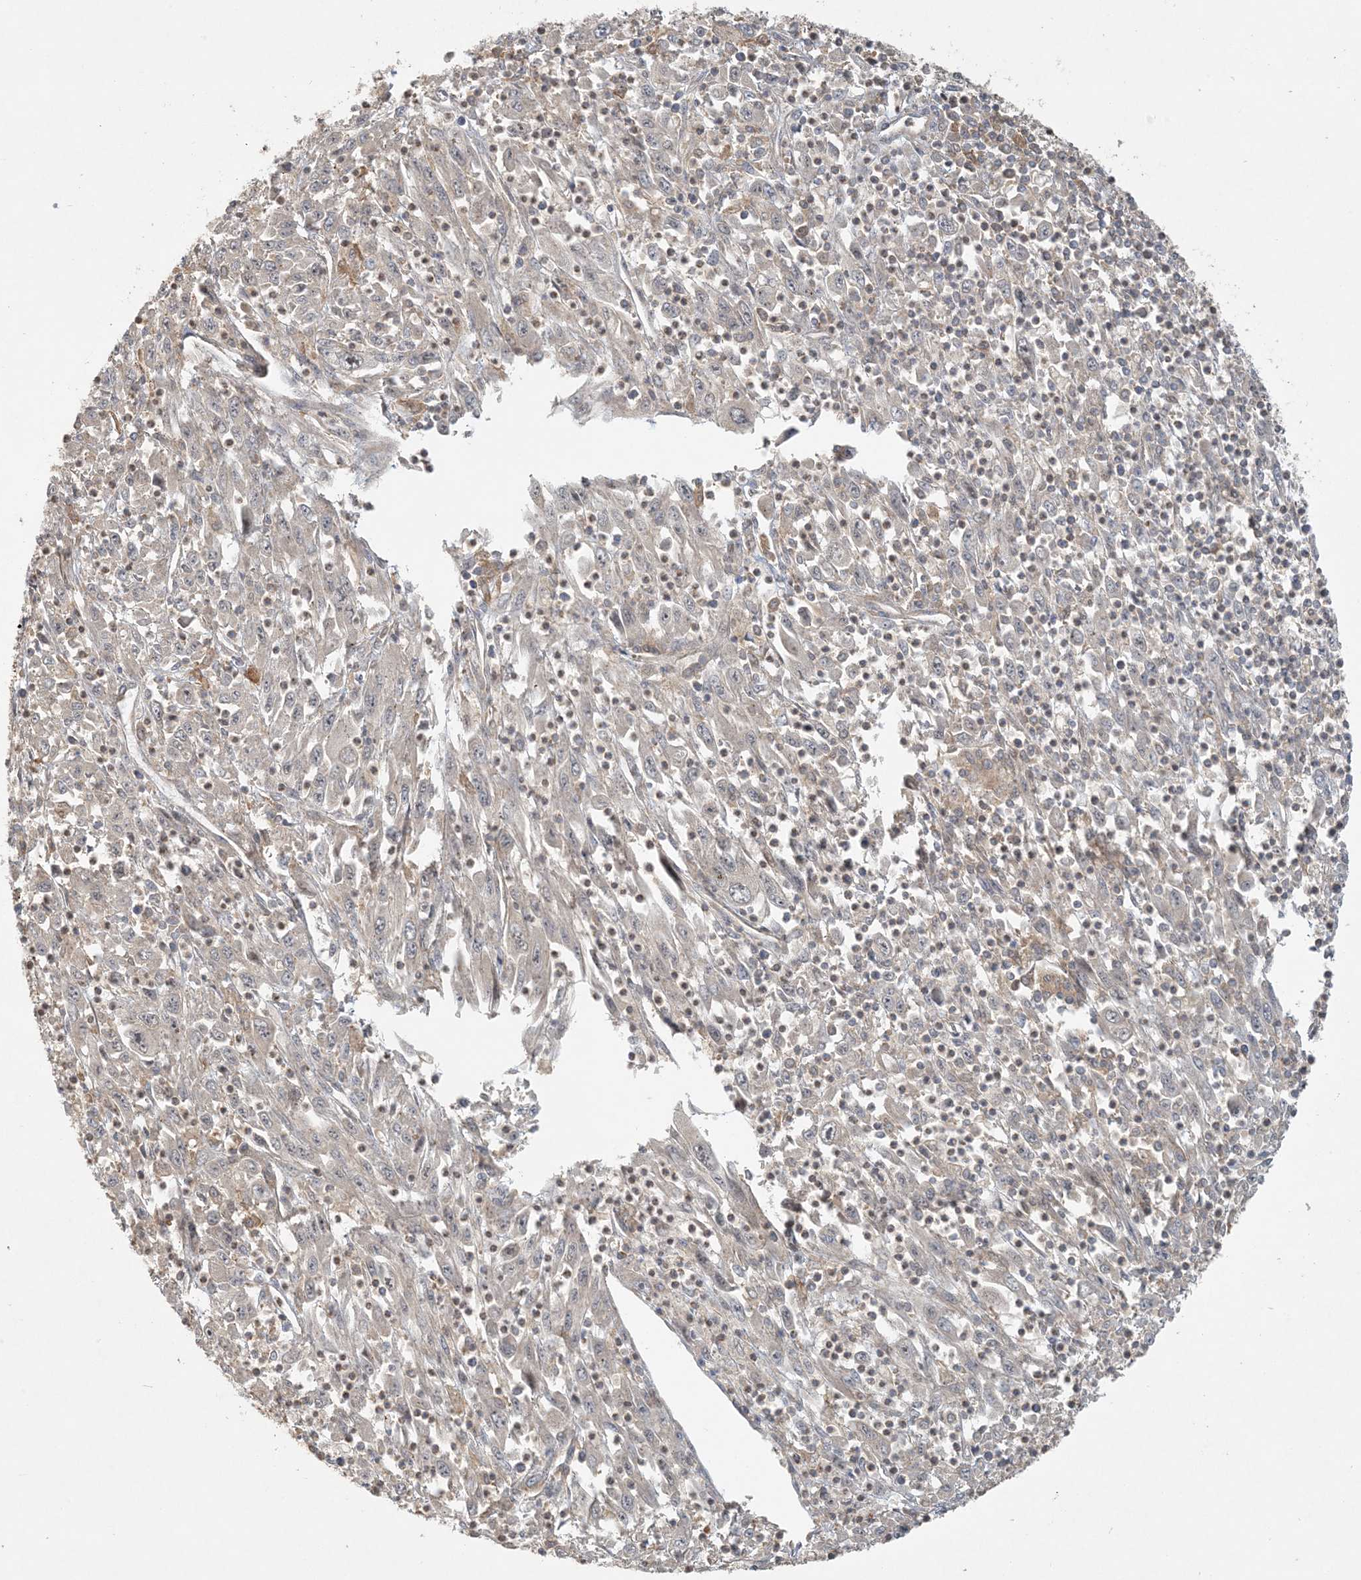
{"staining": {"intensity": "moderate", "quantity": "<25%", "location": "cytoplasmic/membranous"}, "tissue": "melanoma", "cell_type": "Tumor cells", "image_type": "cancer", "snomed": [{"axis": "morphology", "description": "Malignant melanoma, Metastatic site"}, {"axis": "topography", "description": "Skin"}], "caption": "Malignant melanoma (metastatic site) stained with immunohistochemistry (IHC) demonstrates moderate cytoplasmic/membranous expression in about <25% of tumor cells.", "gene": "OBI1", "patient": {"sex": "female", "age": 56}}